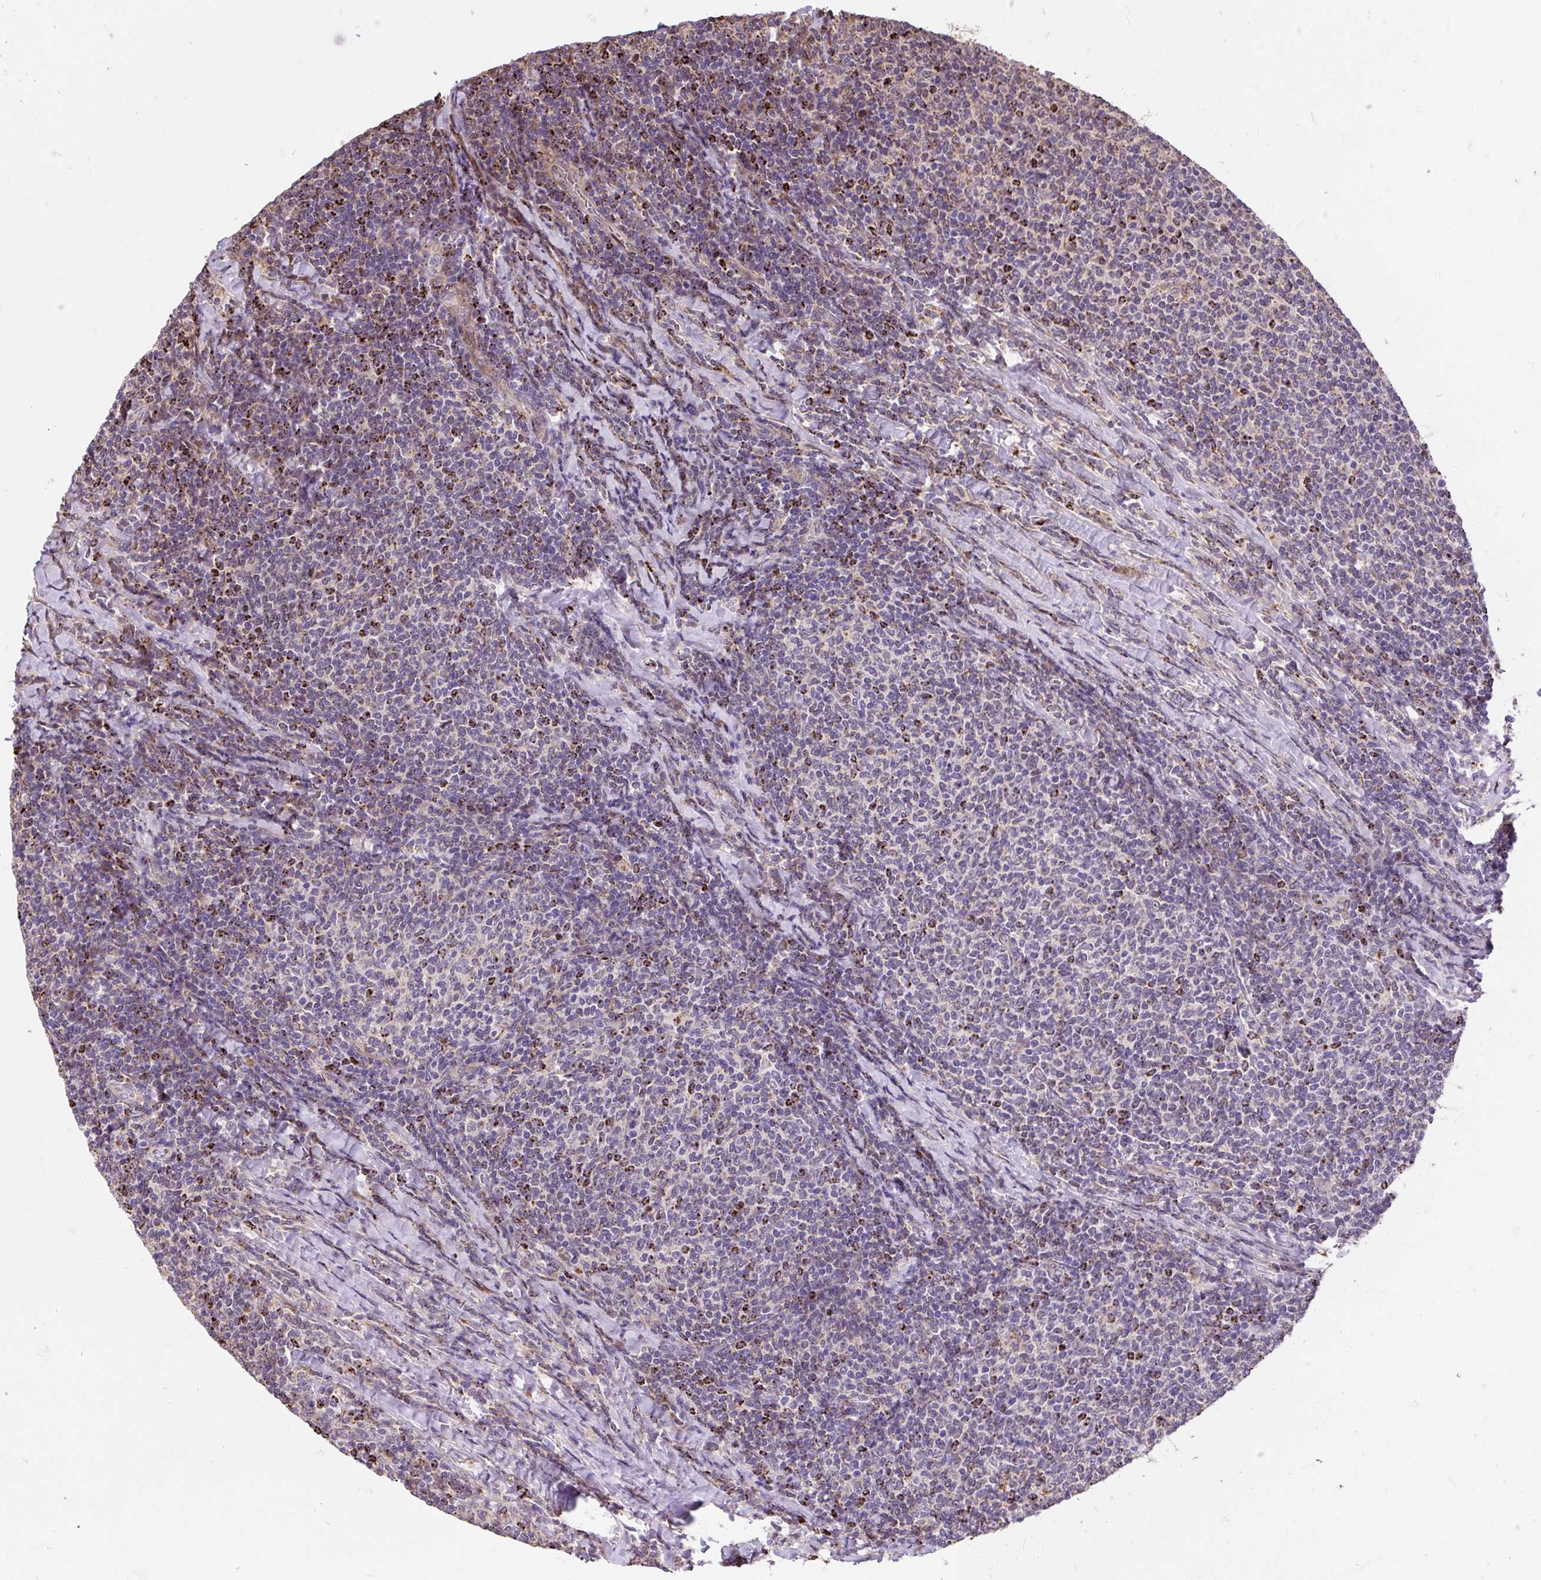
{"staining": {"intensity": "moderate", "quantity": "<25%", "location": "cytoplasmic/membranous"}, "tissue": "lymphoma", "cell_type": "Tumor cells", "image_type": "cancer", "snomed": [{"axis": "morphology", "description": "Malignant lymphoma, non-Hodgkin's type, Low grade"}, {"axis": "topography", "description": "Lymph node"}], "caption": "Tumor cells demonstrate low levels of moderate cytoplasmic/membranous staining in approximately <25% of cells in lymphoma.", "gene": "PUS7L", "patient": {"sex": "male", "age": 52}}